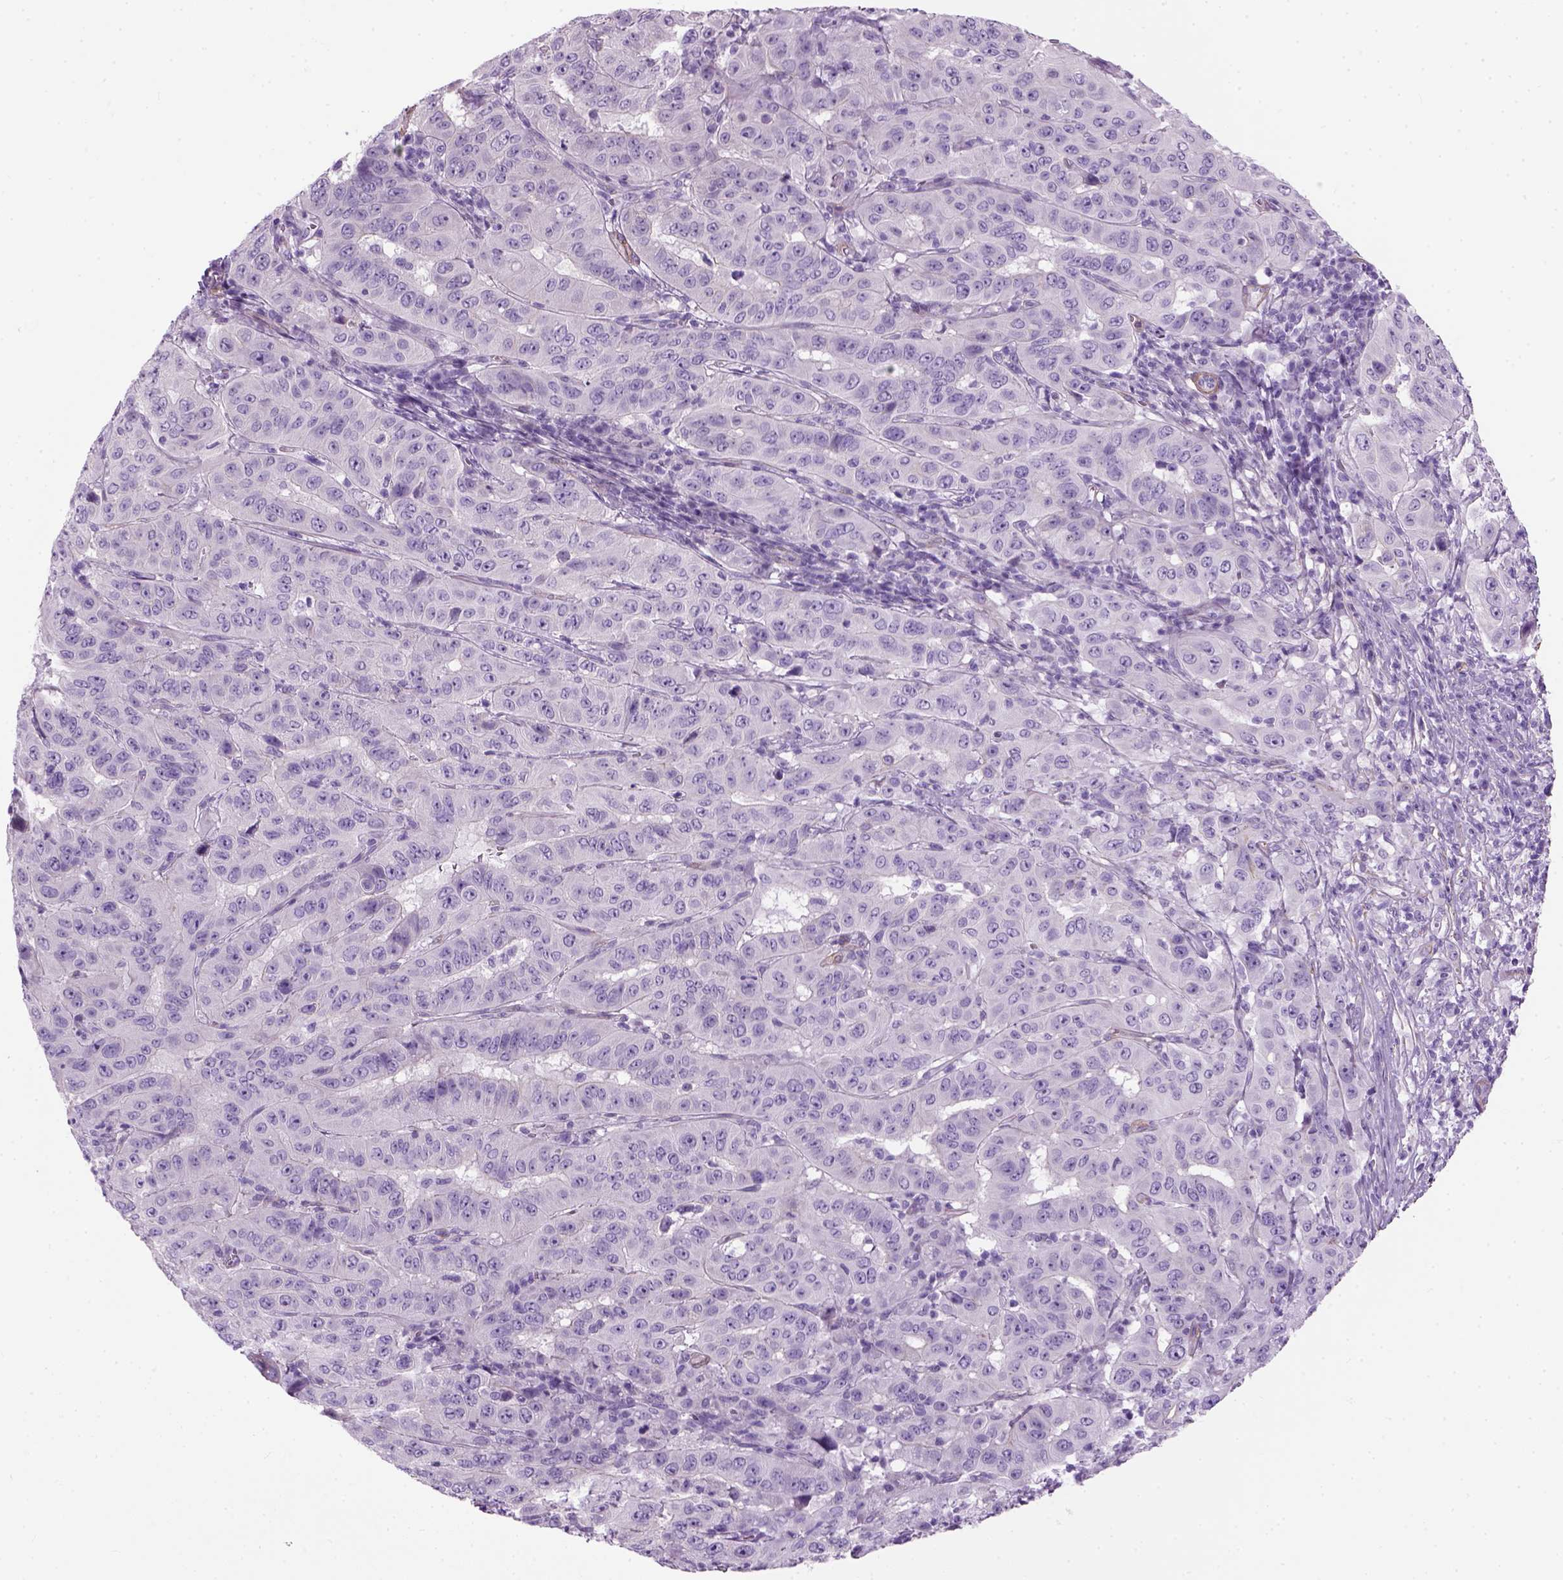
{"staining": {"intensity": "negative", "quantity": "none", "location": "none"}, "tissue": "pancreatic cancer", "cell_type": "Tumor cells", "image_type": "cancer", "snomed": [{"axis": "morphology", "description": "Adenocarcinoma, NOS"}, {"axis": "topography", "description": "Pancreas"}], "caption": "Image shows no protein expression in tumor cells of pancreatic cancer (adenocarcinoma) tissue. (Brightfield microscopy of DAB IHC at high magnification).", "gene": "FAM161A", "patient": {"sex": "male", "age": 63}}